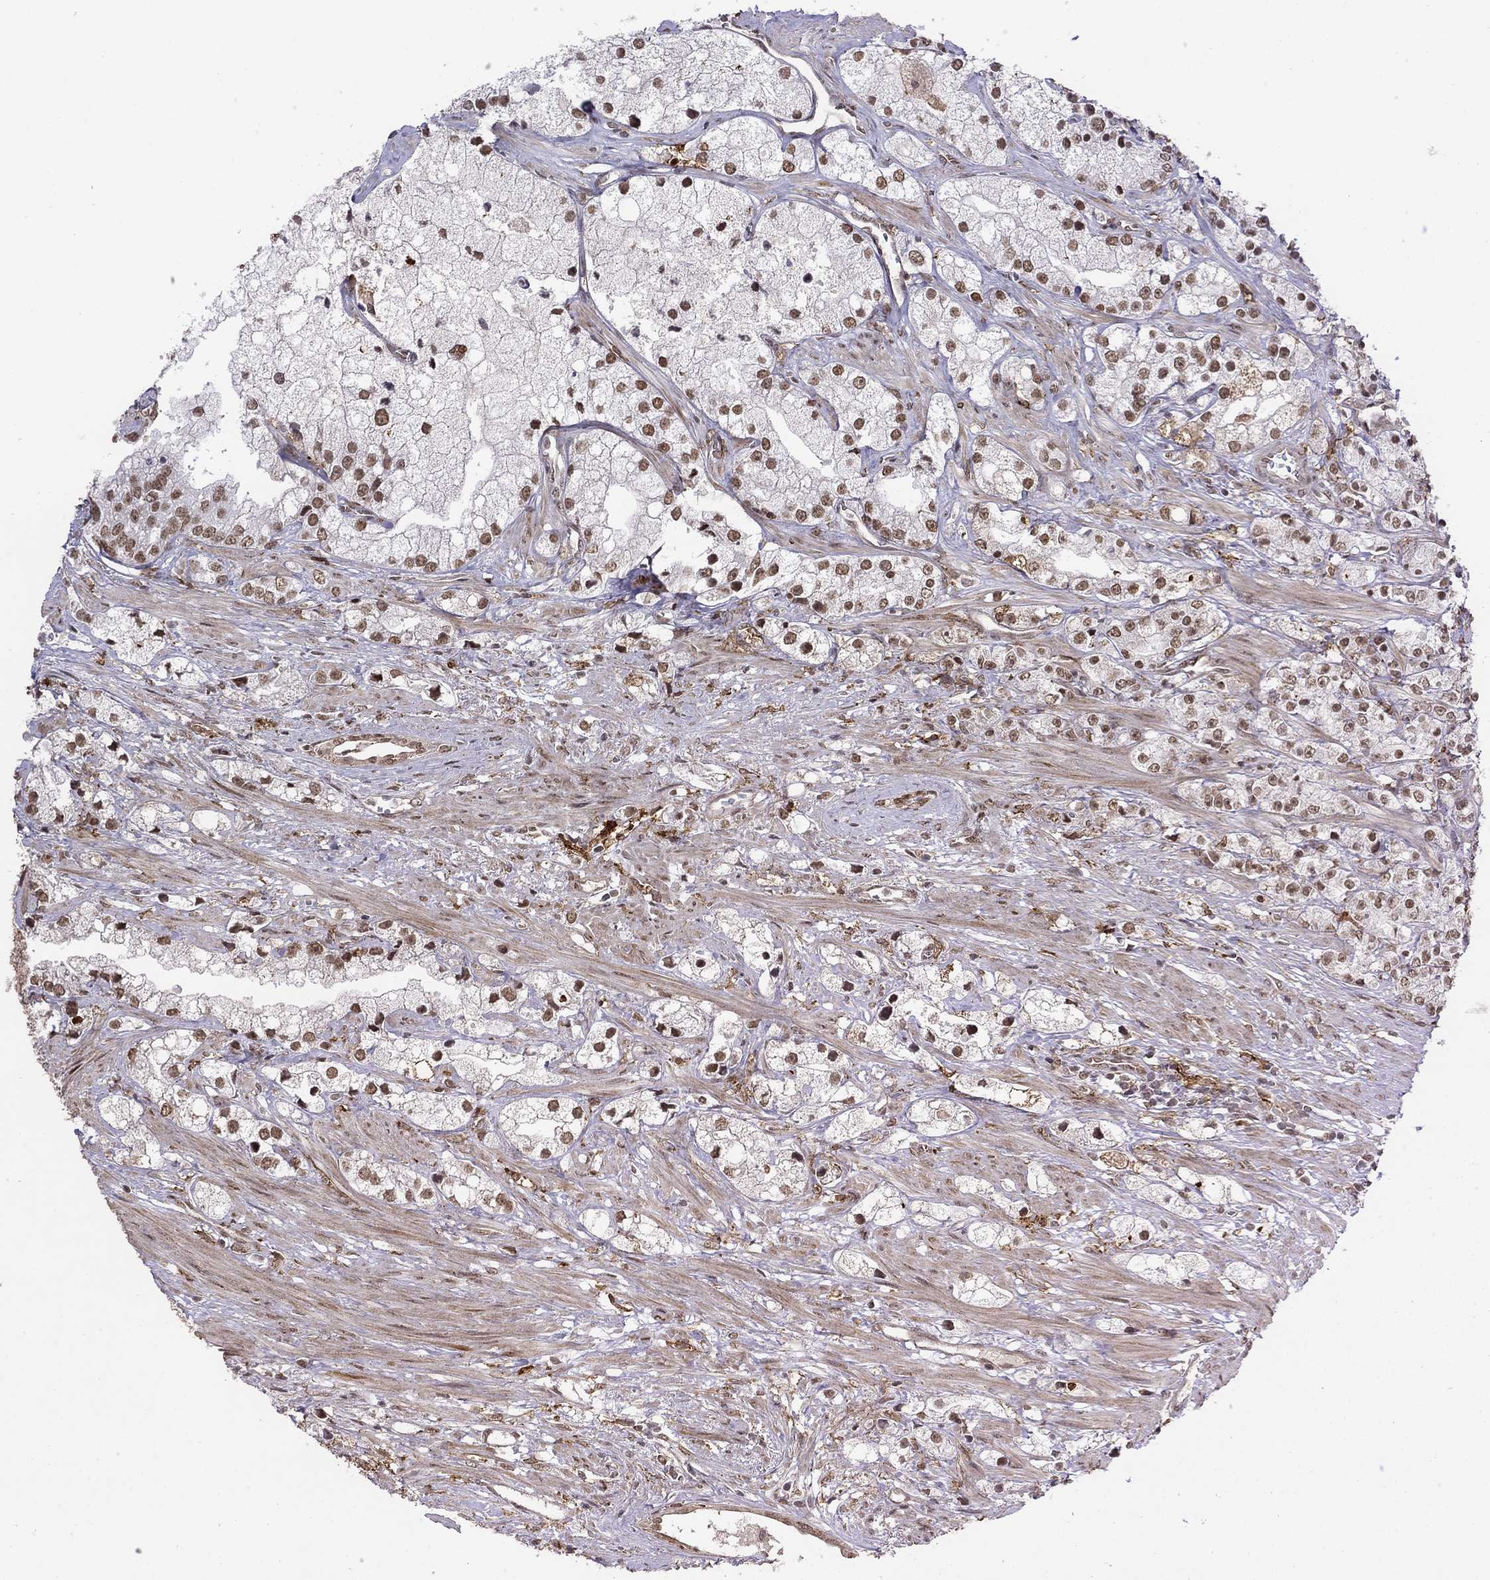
{"staining": {"intensity": "moderate", "quantity": ">75%", "location": "nuclear"}, "tissue": "prostate cancer", "cell_type": "Tumor cells", "image_type": "cancer", "snomed": [{"axis": "morphology", "description": "Adenocarcinoma, NOS"}, {"axis": "topography", "description": "Prostate and seminal vesicle, NOS"}, {"axis": "topography", "description": "Prostate"}], "caption": "IHC (DAB) staining of human prostate cancer (adenocarcinoma) exhibits moderate nuclear protein staining in about >75% of tumor cells.", "gene": "GRIA3", "patient": {"sex": "male", "age": 79}}